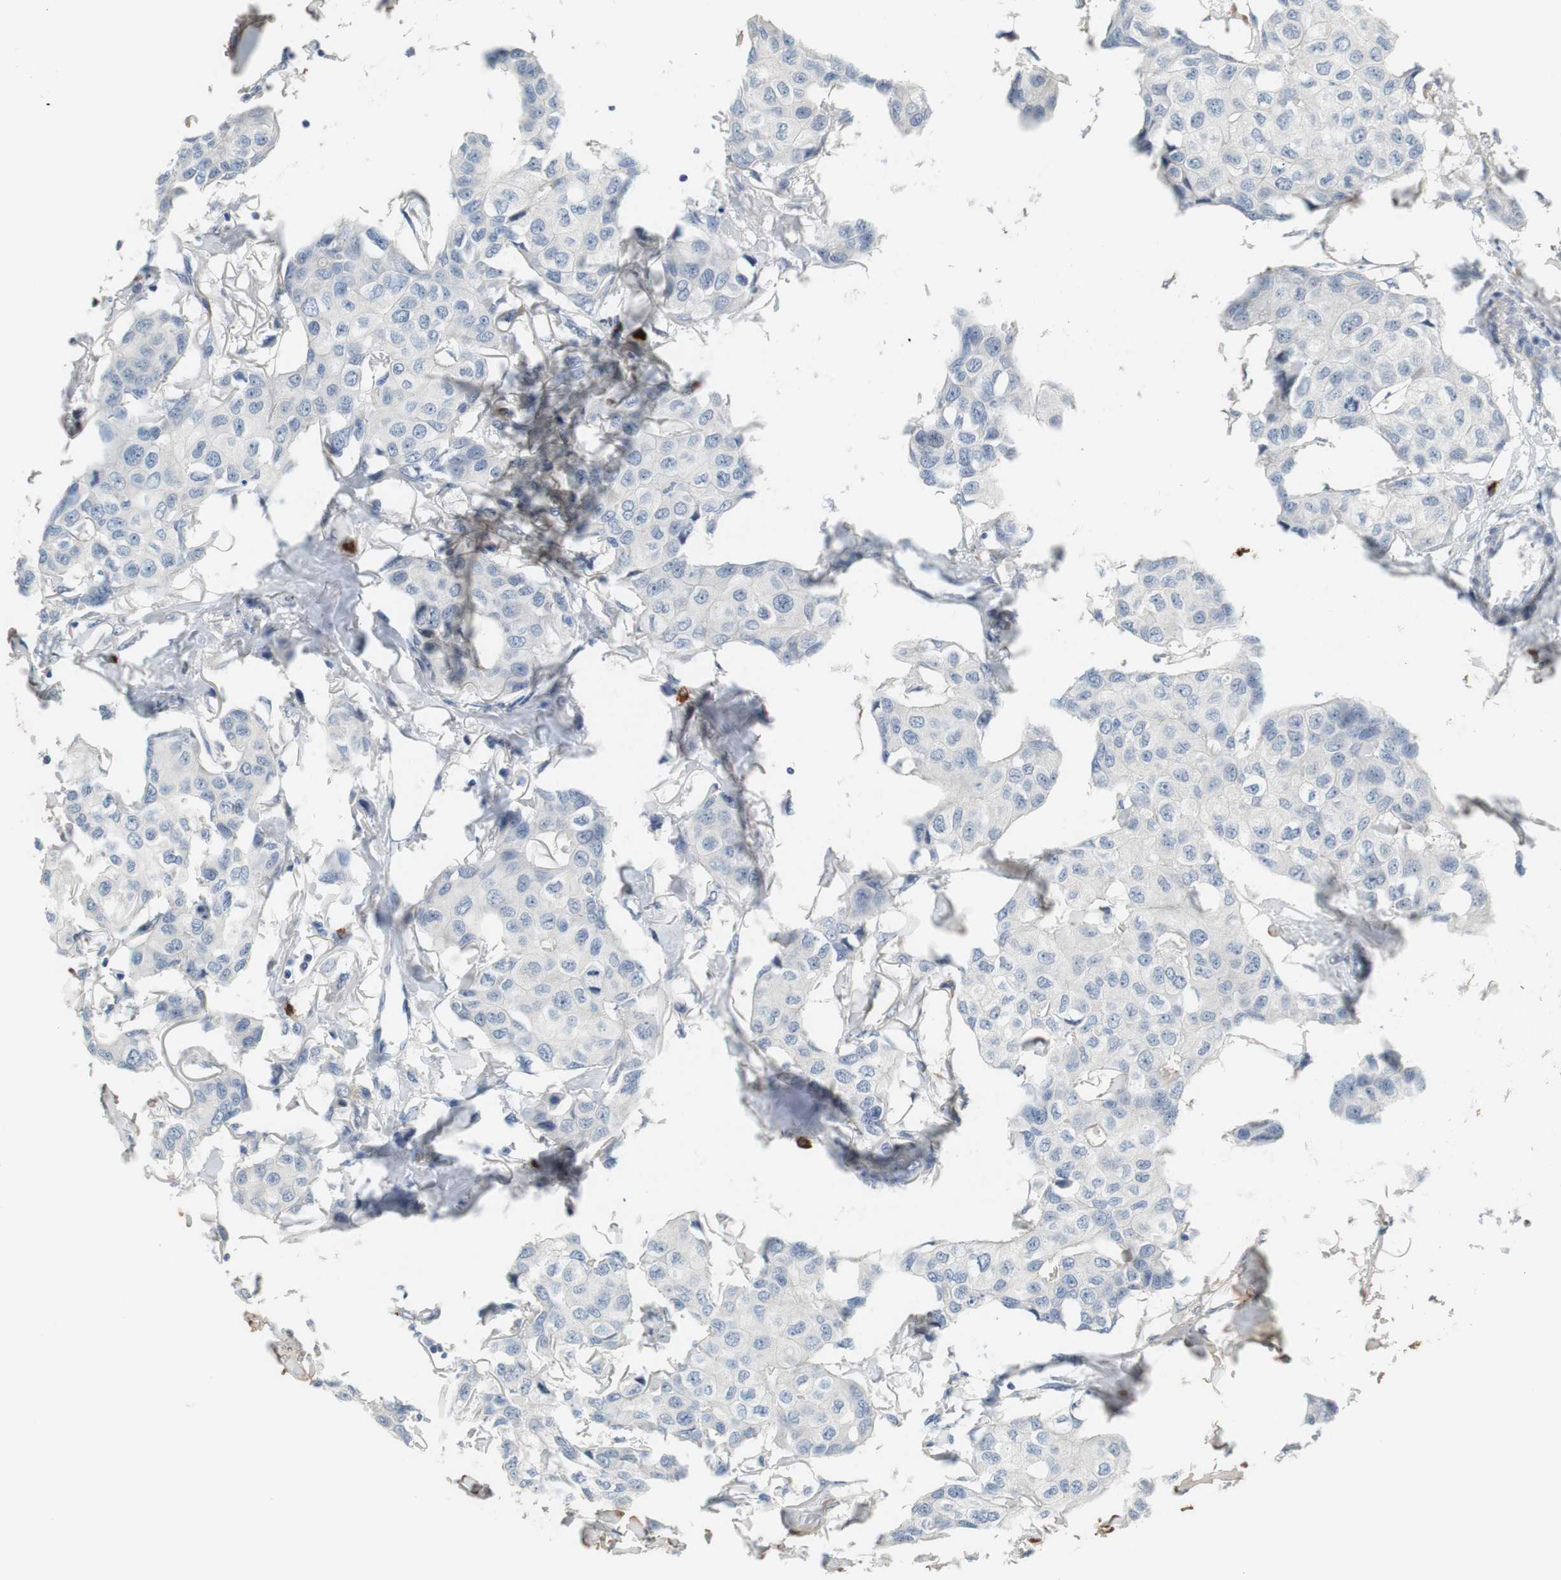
{"staining": {"intensity": "negative", "quantity": "none", "location": "none"}, "tissue": "breast cancer", "cell_type": "Tumor cells", "image_type": "cancer", "snomed": [{"axis": "morphology", "description": "Duct carcinoma"}, {"axis": "topography", "description": "Breast"}], "caption": "Intraductal carcinoma (breast) was stained to show a protein in brown. There is no significant expression in tumor cells.", "gene": "COL12A1", "patient": {"sex": "female", "age": 80}}